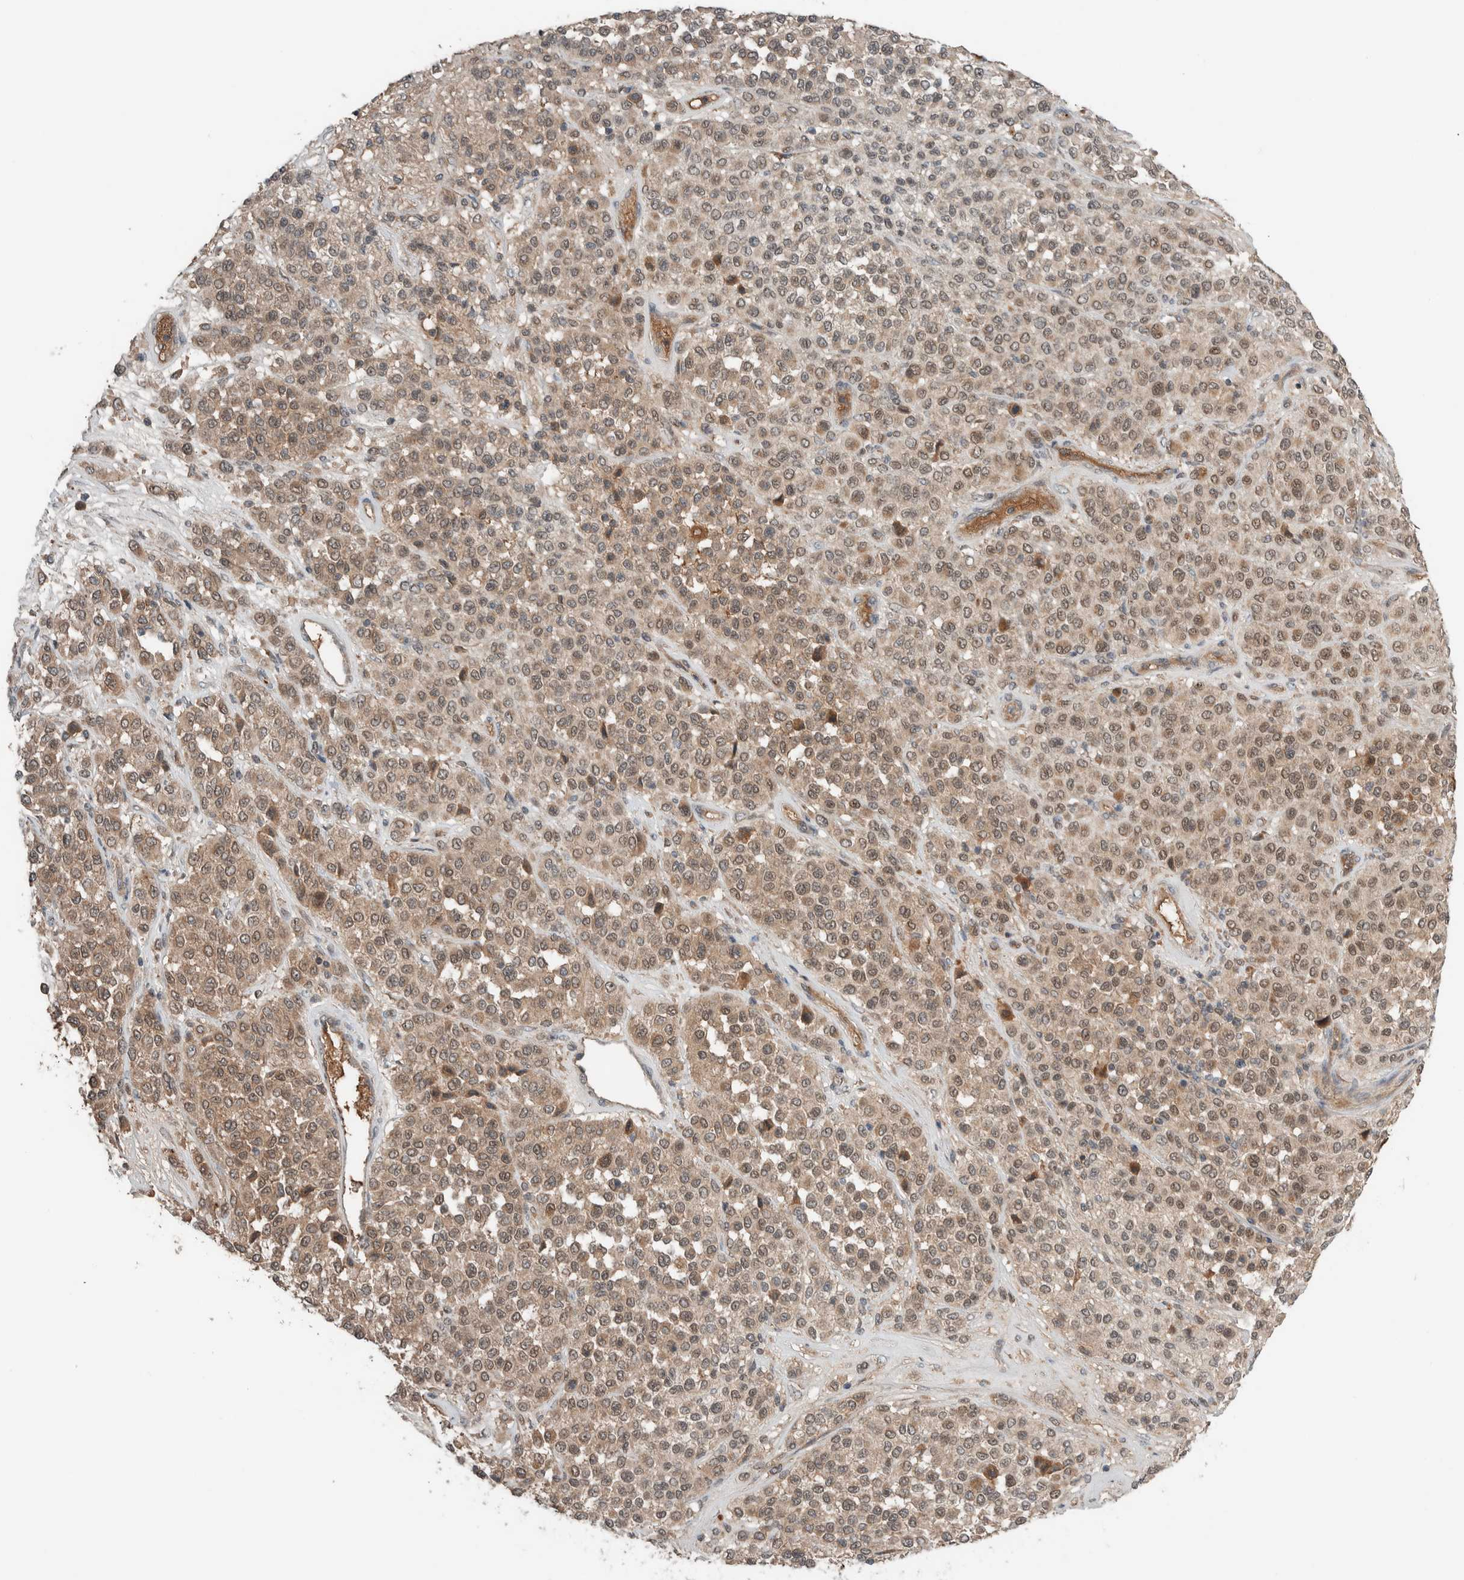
{"staining": {"intensity": "weak", "quantity": ">75%", "location": "cytoplasmic/membranous"}, "tissue": "melanoma", "cell_type": "Tumor cells", "image_type": "cancer", "snomed": [{"axis": "morphology", "description": "Malignant melanoma, Metastatic site"}, {"axis": "topography", "description": "Pancreas"}], "caption": "The image displays staining of malignant melanoma (metastatic site), revealing weak cytoplasmic/membranous protein expression (brown color) within tumor cells.", "gene": "ARMC7", "patient": {"sex": "female", "age": 30}}